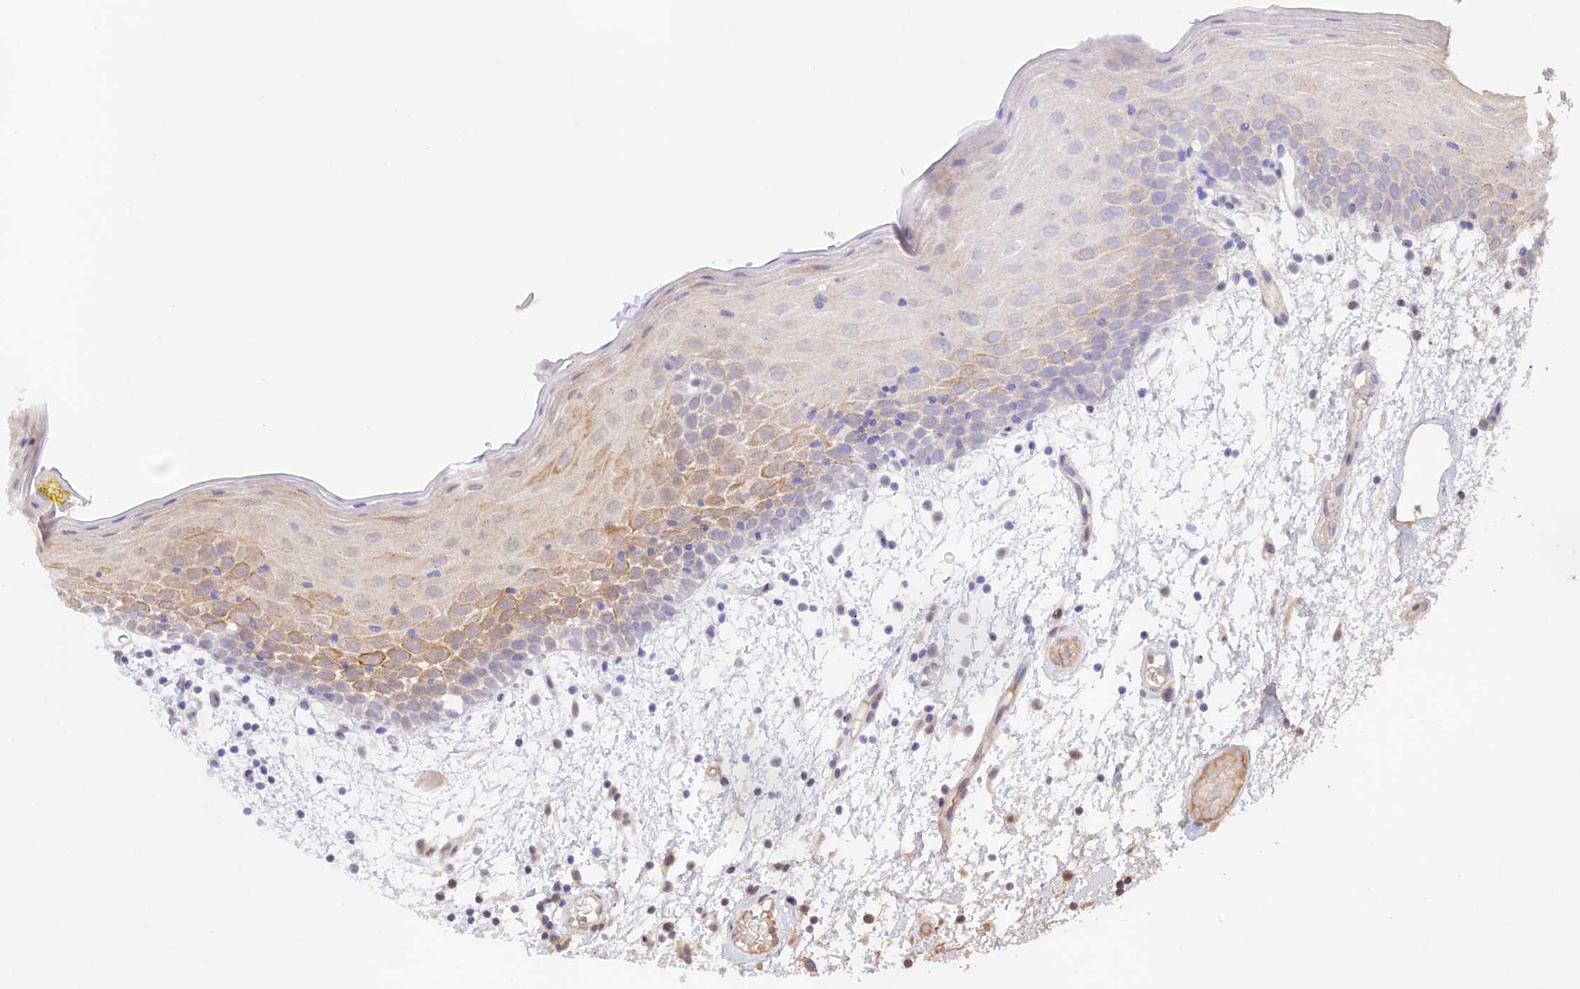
{"staining": {"intensity": "moderate", "quantity": "25%-75%", "location": "cytoplasmic/membranous"}, "tissue": "oral mucosa", "cell_type": "Squamous epithelial cells", "image_type": "normal", "snomed": [{"axis": "morphology", "description": "Normal tissue, NOS"}, {"axis": "topography", "description": "Skeletal muscle"}, {"axis": "topography", "description": "Oral tissue"}, {"axis": "topography", "description": "Salivary gland"}, {"axis": "topography", "description": "Peripheral nerve tissue"}], "caption": "Protein staining shows moderate cytoplasmic/membranous staining in approximately 25%-75% of squamous epithelial cells in unremarkable oral mucosa.", "gene": "CAMSAP3", "patient": {"sex": "male", "age": 54}}